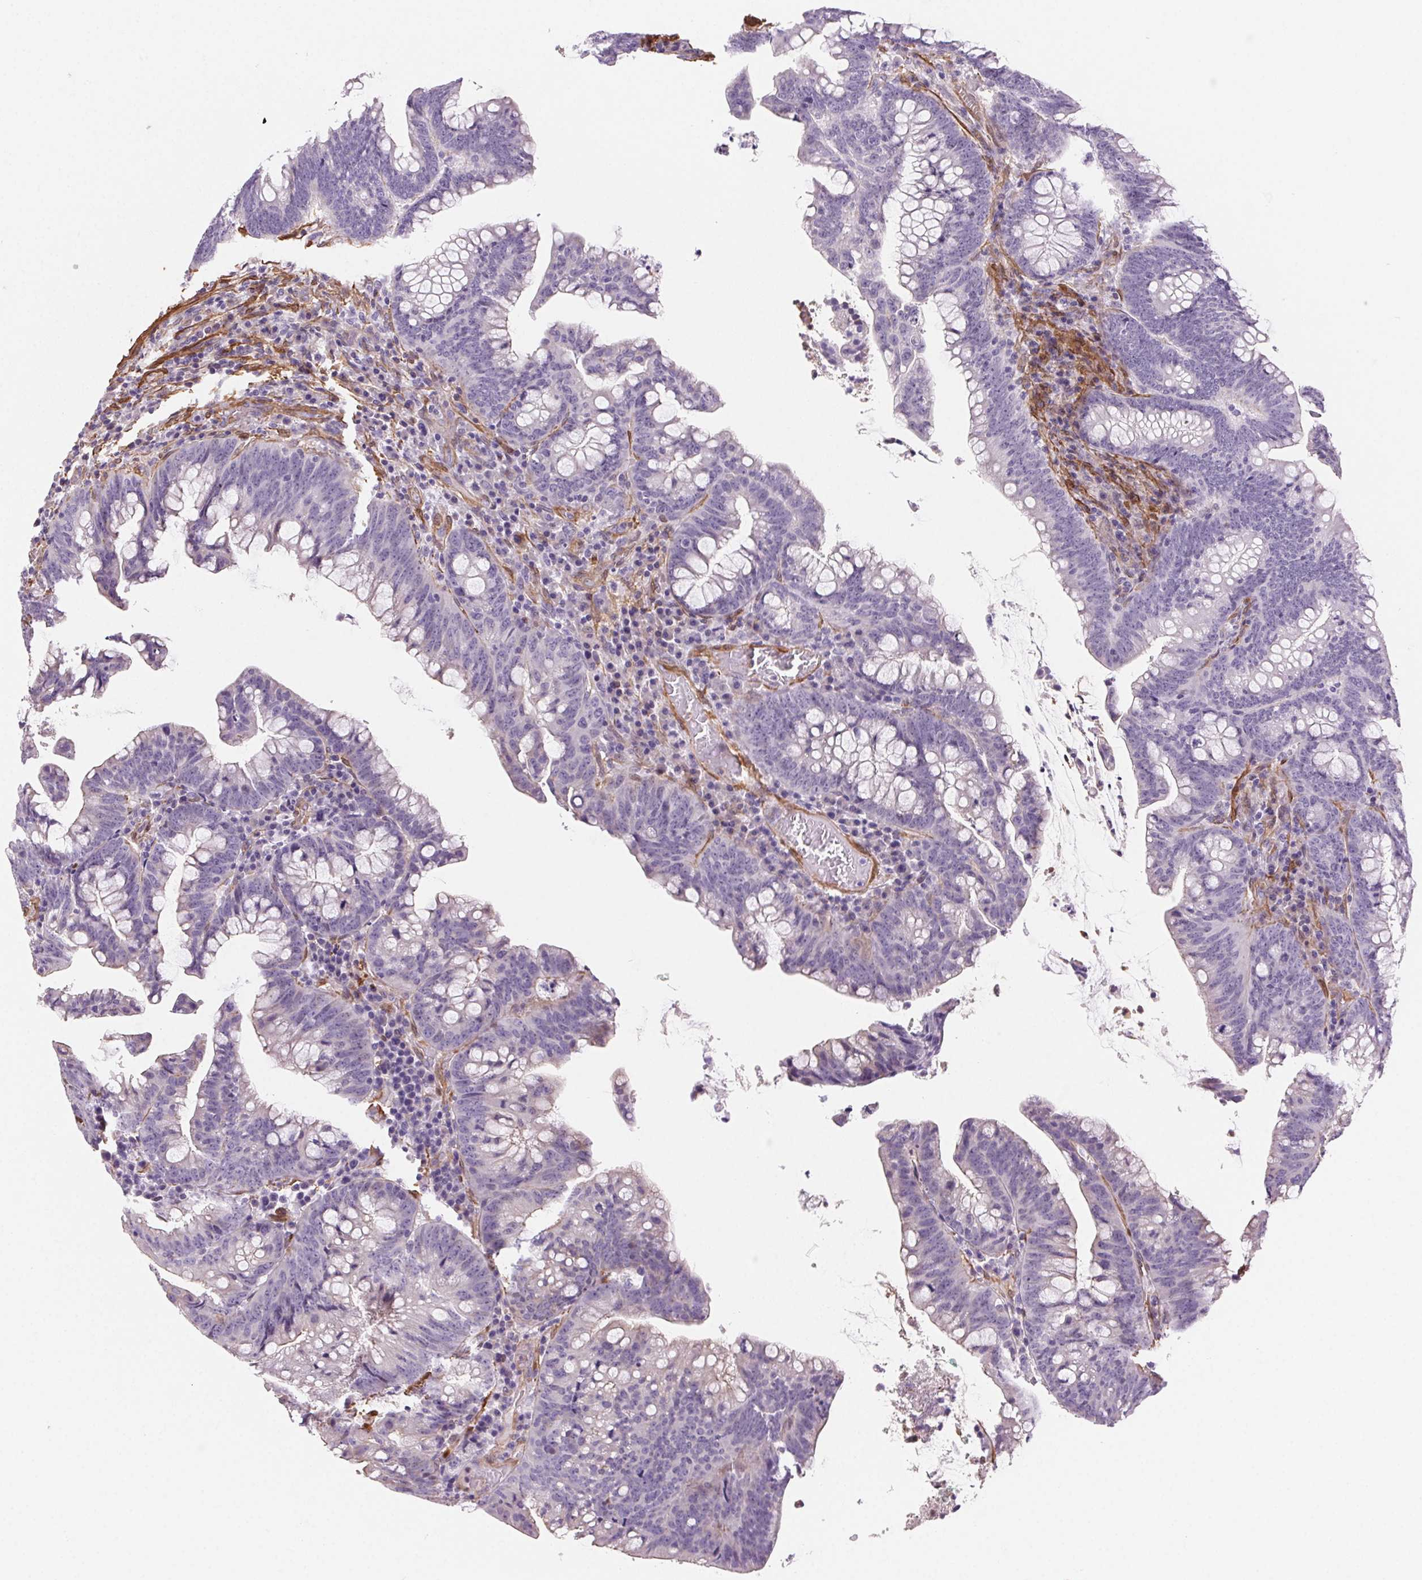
{"staining": {"intensity": "negative", "quantity": "none", "location": "none"}, "tissue": "colorectal cancer", "cell_type": "Tumor cells", "image_type": "cancer", "snomed": [{"axis": "morphology", "description": "Adenocarcinoma, NOS"}, {"axis": "topography", "description": "Colon"}], "caption": "IHC photomicrograph of human colorectal adenocarcinoma stained for a protein (brown), which displays no expression in tumor cells. (Stains: DAB (3,3'-diaminobenzidine) IHC with hematoxylin counter stain, Microscopy: brightfield microscopy at high magnification).", "gene": "GPX8", "patient": {"sex": "male", "age": 62}}